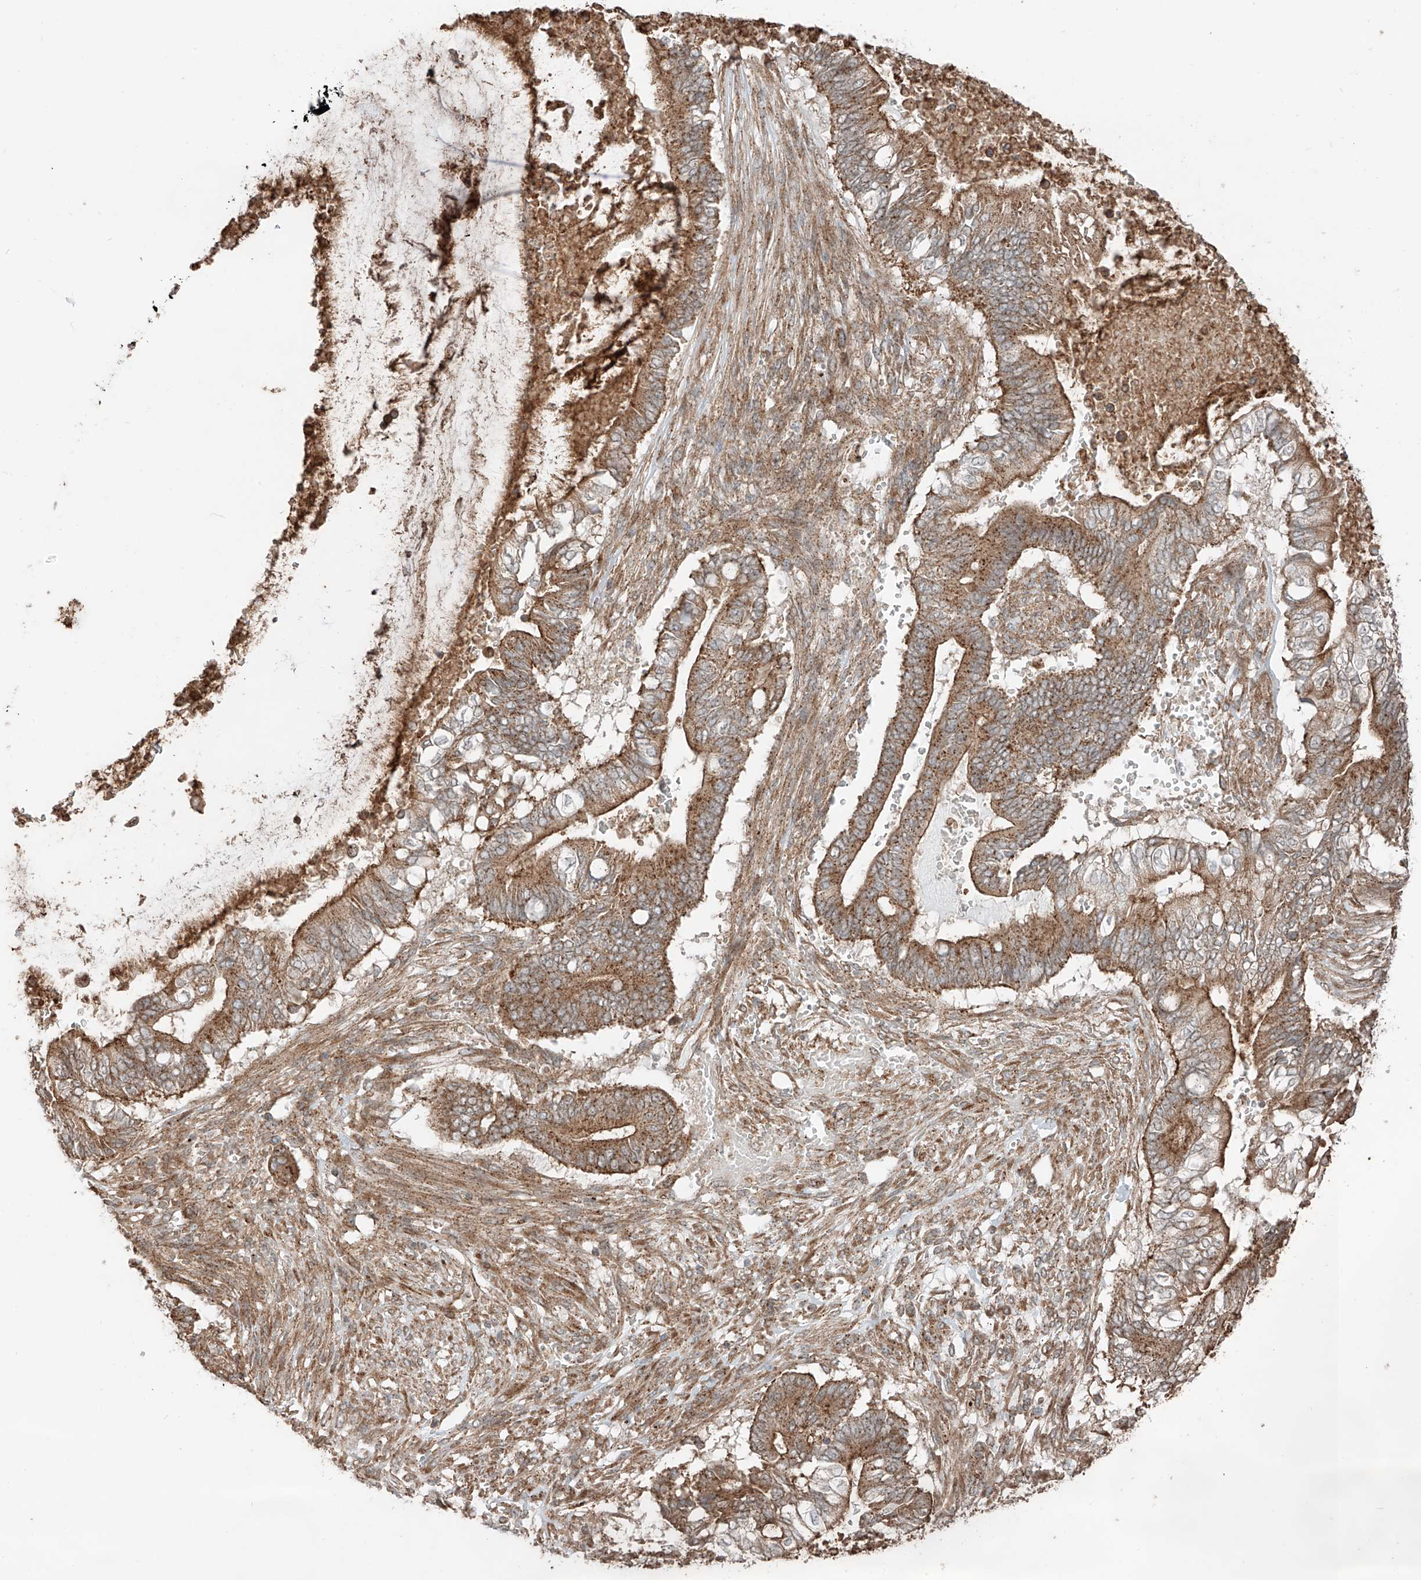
{"staining": {"intensity": "moderate", "quantity": ">75%", "location": "cytoplasmic/membranous"}, "tissue": "pancreatic cancer", "cell_type": "Tumor cells", "image_type": "cancer", "snomed": [{"axis": "morphology", "description": "Adenocarcinoma, NOS"}, {"axis": "topography", "description": "Pancreas"}], "caption": "High-magnification brightfield microscopy of pancreatic adenocarcinoma stained with DAB (brown) and counterstained with hematoxylin (blue). tumor cells exhibit moderate cytoplasmic/membranous positivity is identified in approximately>75% of cells. Using DAB (3,3'-diaminobenzidine) (brown) and hematoxylin (blue) stains, captured at high magnification using brightfield microscopy.", "gene": "CEP162", "patient": {"sex": "male", "age": 68}}